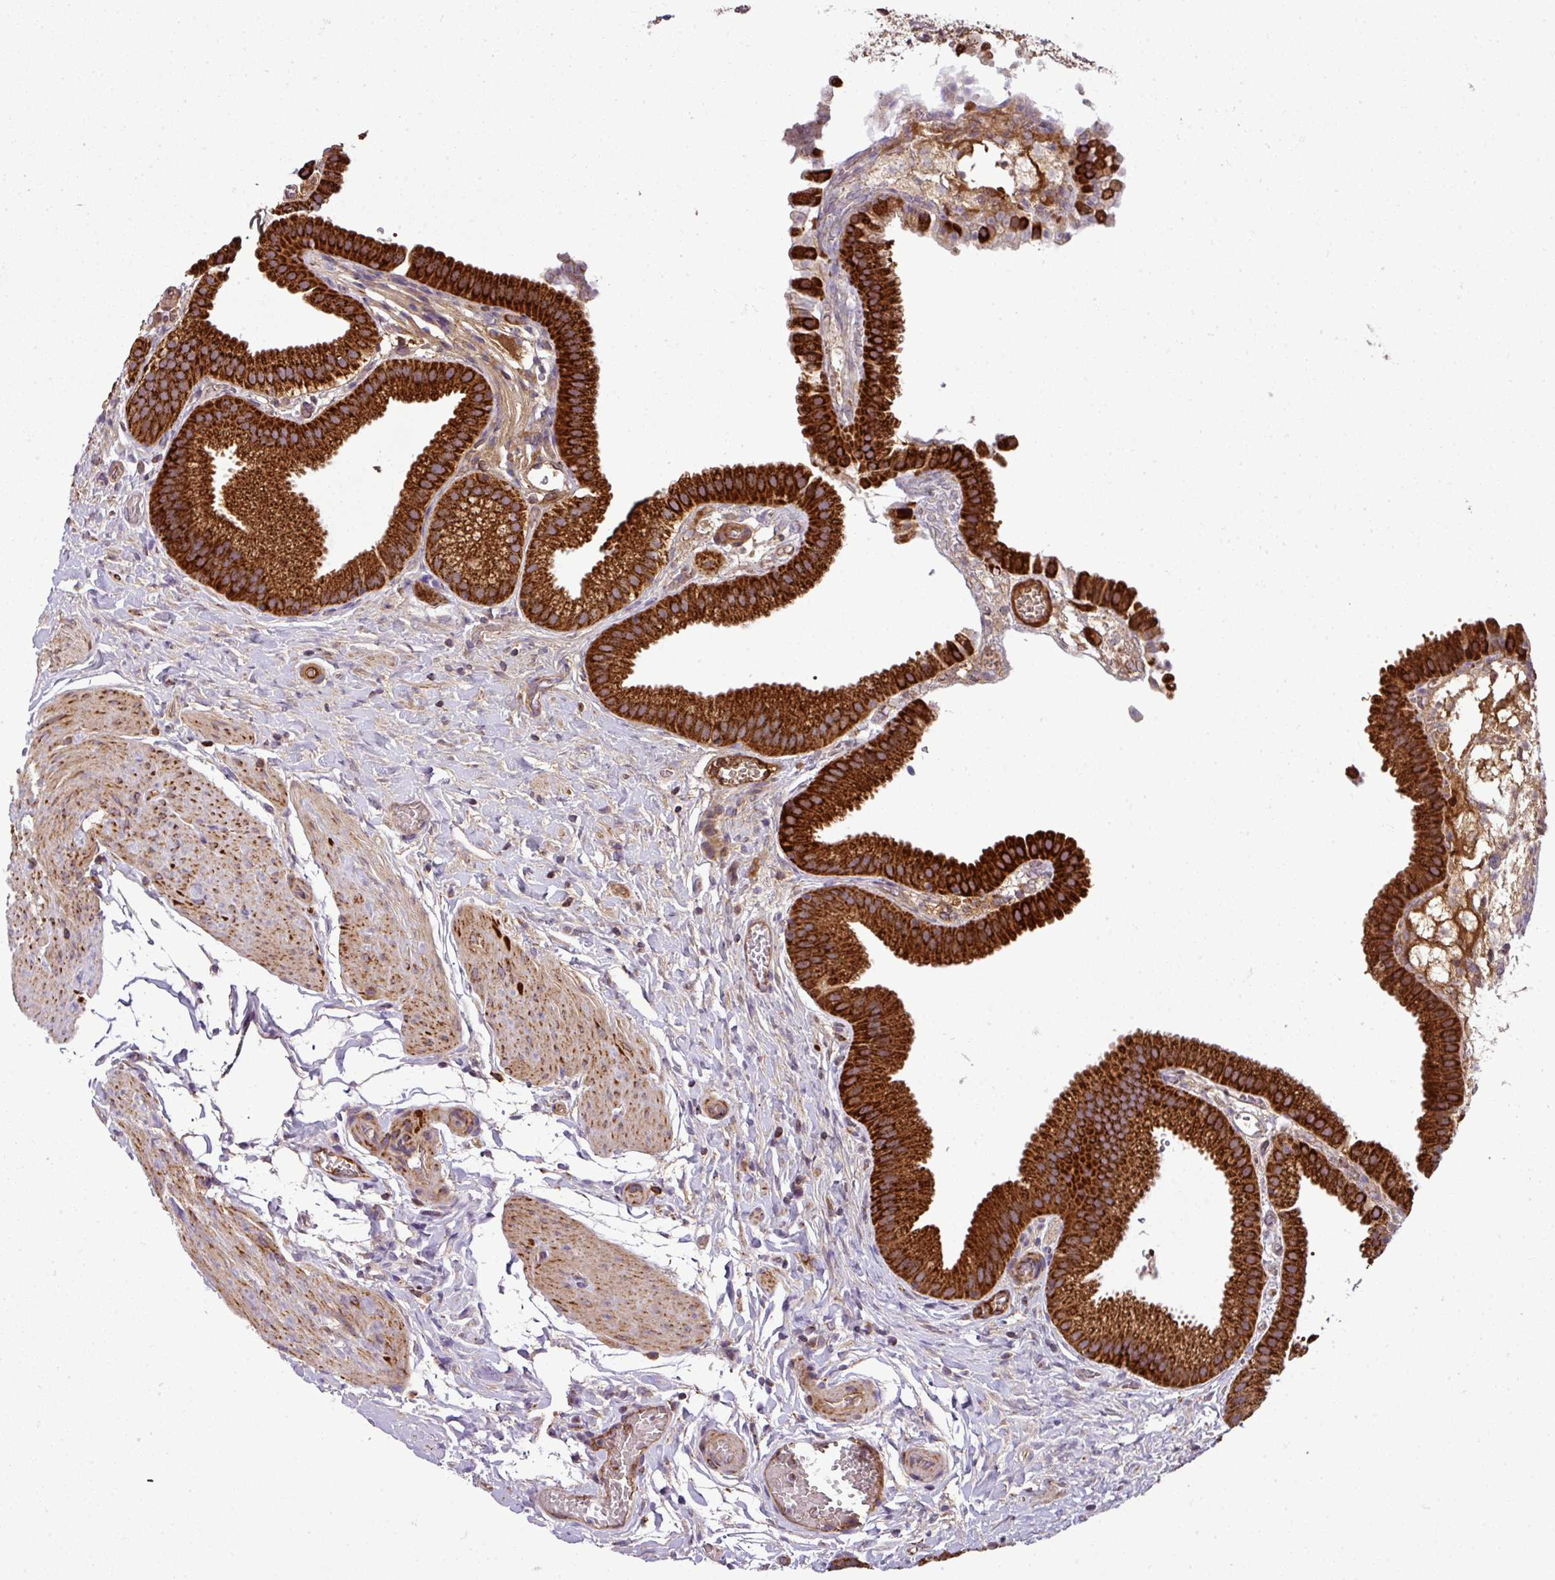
{"staining": {"intensity": "strong", "quantity": ">75%", "location": "cytoplasmic/membranous"}, "tissue": "gallbladder", "cell_type": "Glandular cells", "image_type": "normal", "snomed": [{"axis": "morphology", "description": "Normal tissue, NOS"}, {"axis": "topography", "description": "Gallbladder"}], "caption": "A high-resolution image shows immunohistochemistry staining of normal gallbladder, which shows strong cytoplasmic/membranous staining in approximately >75% of glandular cells. (brown staining indicates protein expression, while blue staining denotes nuclei).", "gene": "PRELID3B", "patient": {"sex": "female", "age": 63}}